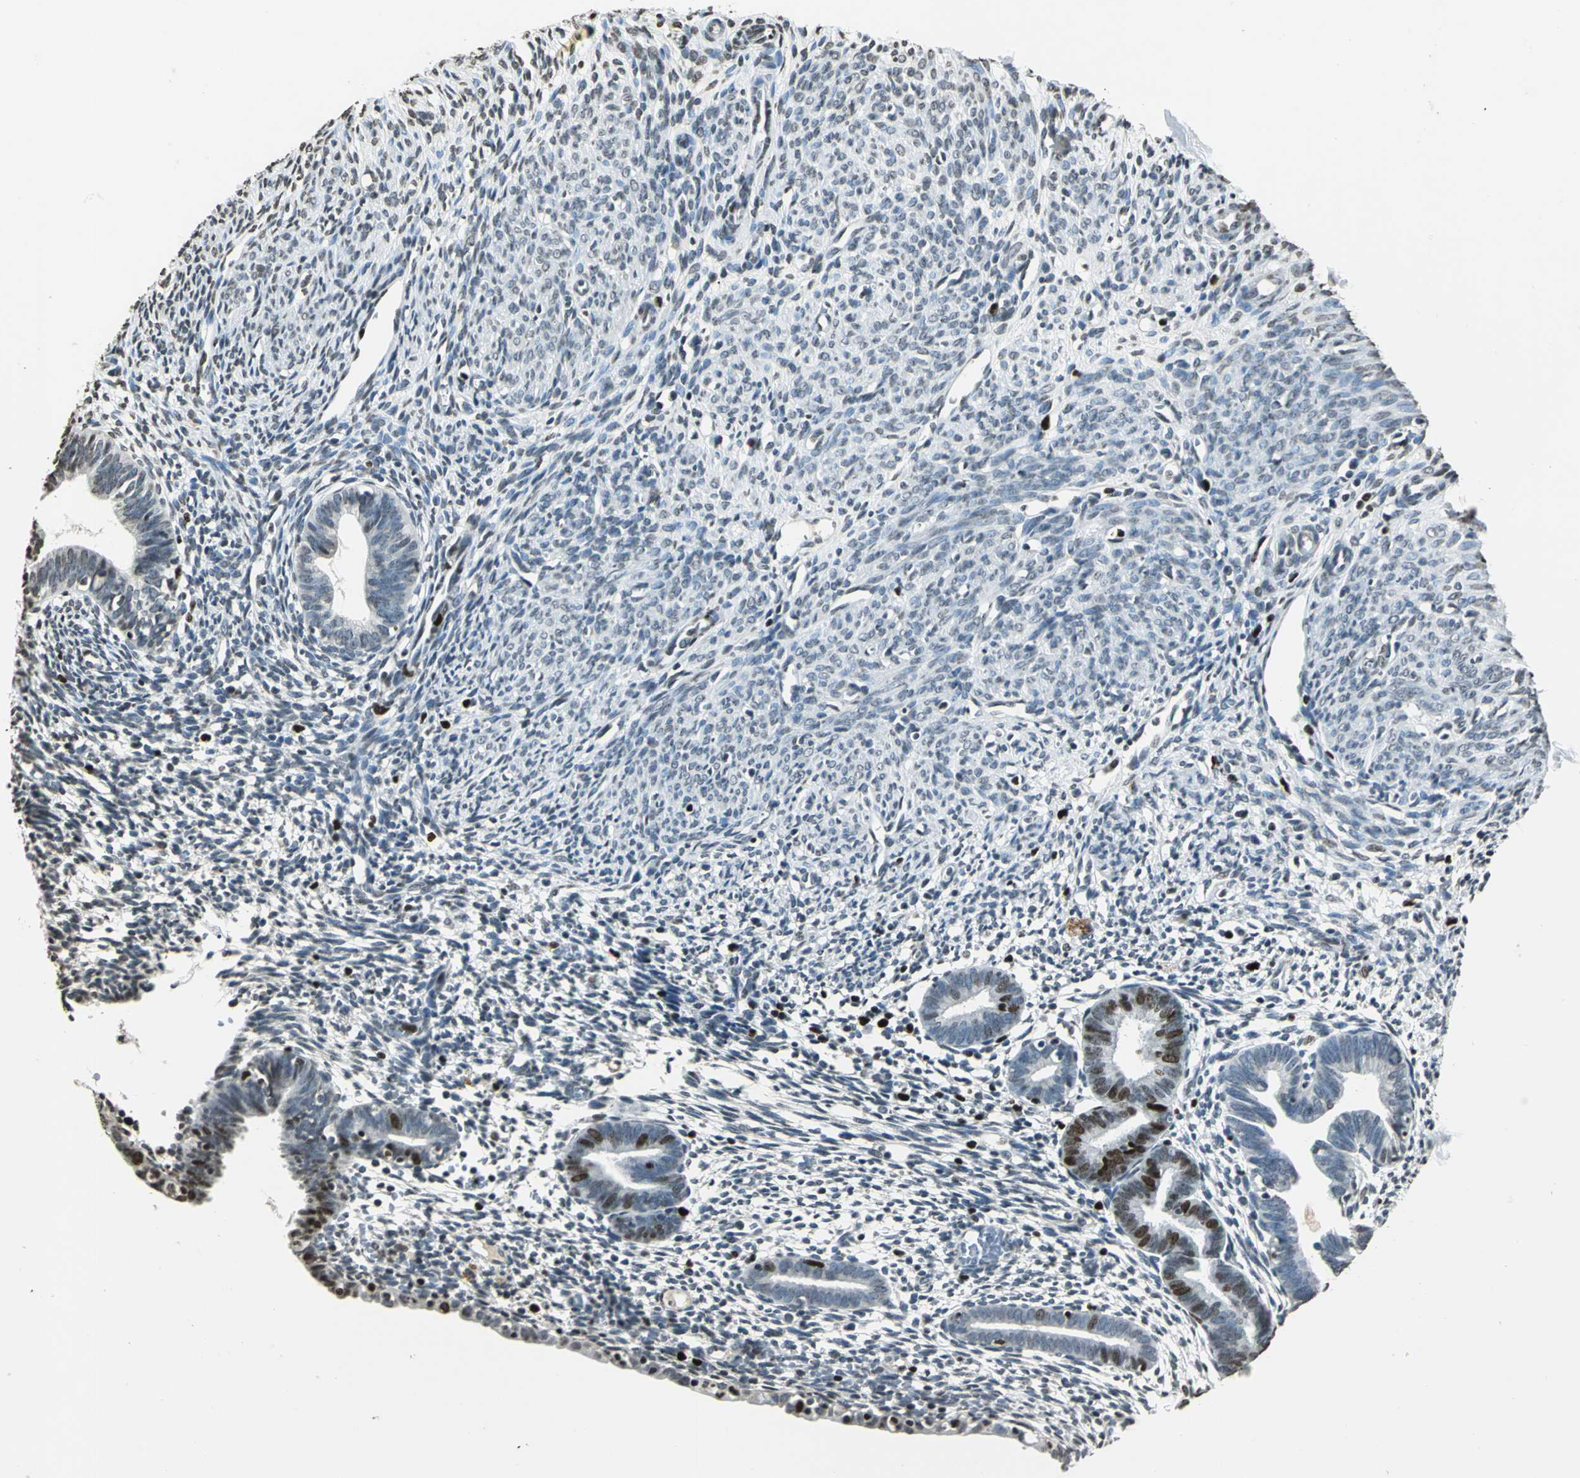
{"staining": {"intensity": "strong", "quantity": "<25%", "location": "nuclear"}, "tissue": "endometrium", "cell_type": "Cells in endometrial stroma", "image_type": "normal", "snomed": [{"axis": "morphology", "description": "Normal tissue, NOS"}, {"axis": "morphology", "description": "Atrophy, NOS"}, {"axis": "topography", "description": "Uterus"}, {"axis": "topography", "description": "Endometrium"}], "caption": "Cells in endometrial stroma exhibit medium levels of strong nuclear positivity in approximately <25% of cells in benign human endometrium. Ihc stains the protein of interest in brown and the nuclei are stained blue.", "gene": "MCM4", "patient": {"sex": "female", "age": 68}}